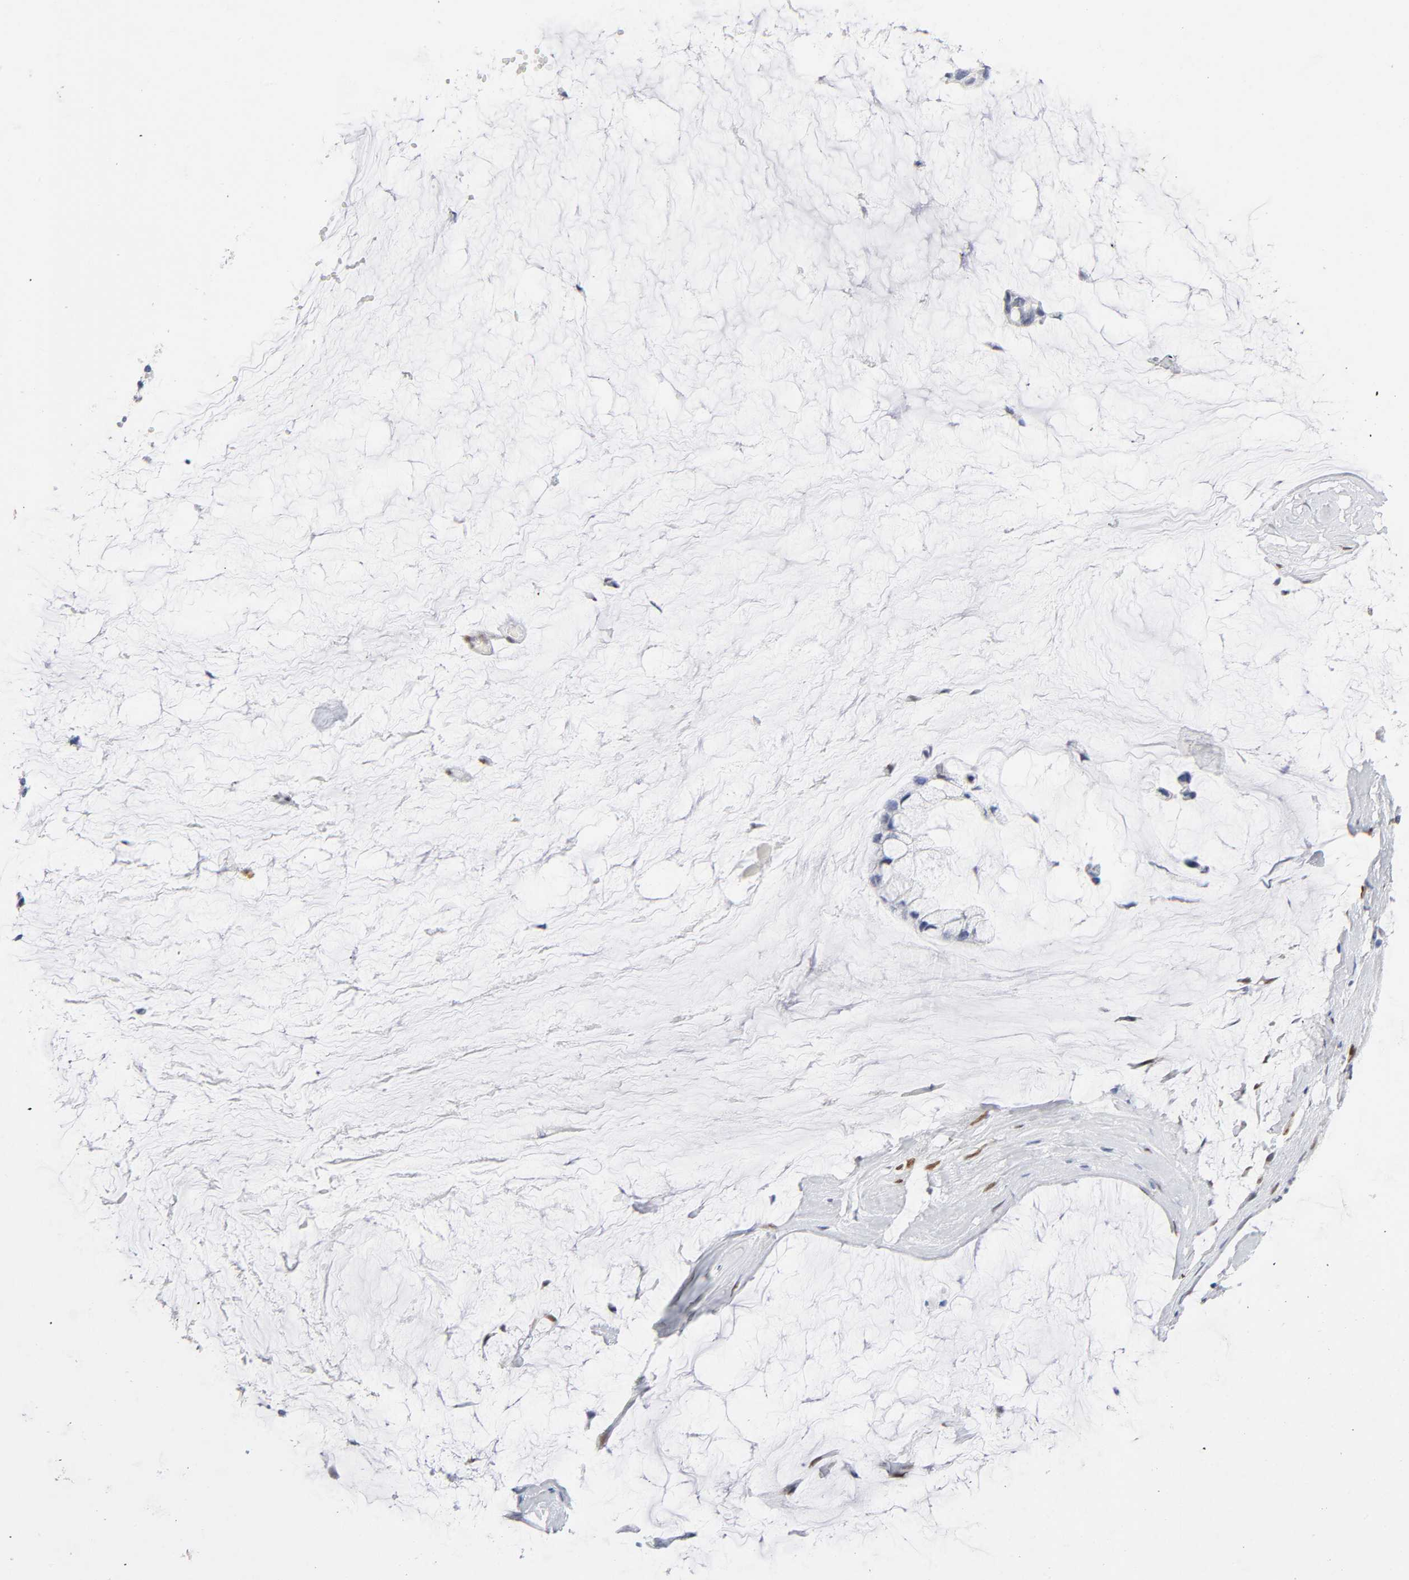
{"staining": {"intensity": "negative", "quantity": "none", "location": "none"}, "tissue": "ovarian cancer", "cell_type": "Tumor cells", "image_type": "cancer", "snomed": [{"axis": "morphology", "description": "Cystadenocarcinoma, mucinous, NOS"}, {"axis": "topography", "description": "Ovary"}], "caption": "Ovarian mucinous cystadenocarcinoma stained for a protein using immunohistochemistry (IHC) reveals no expression tumor cells.", "gene": "NFIC", "patient": {"sex": "female", "age": 39}}